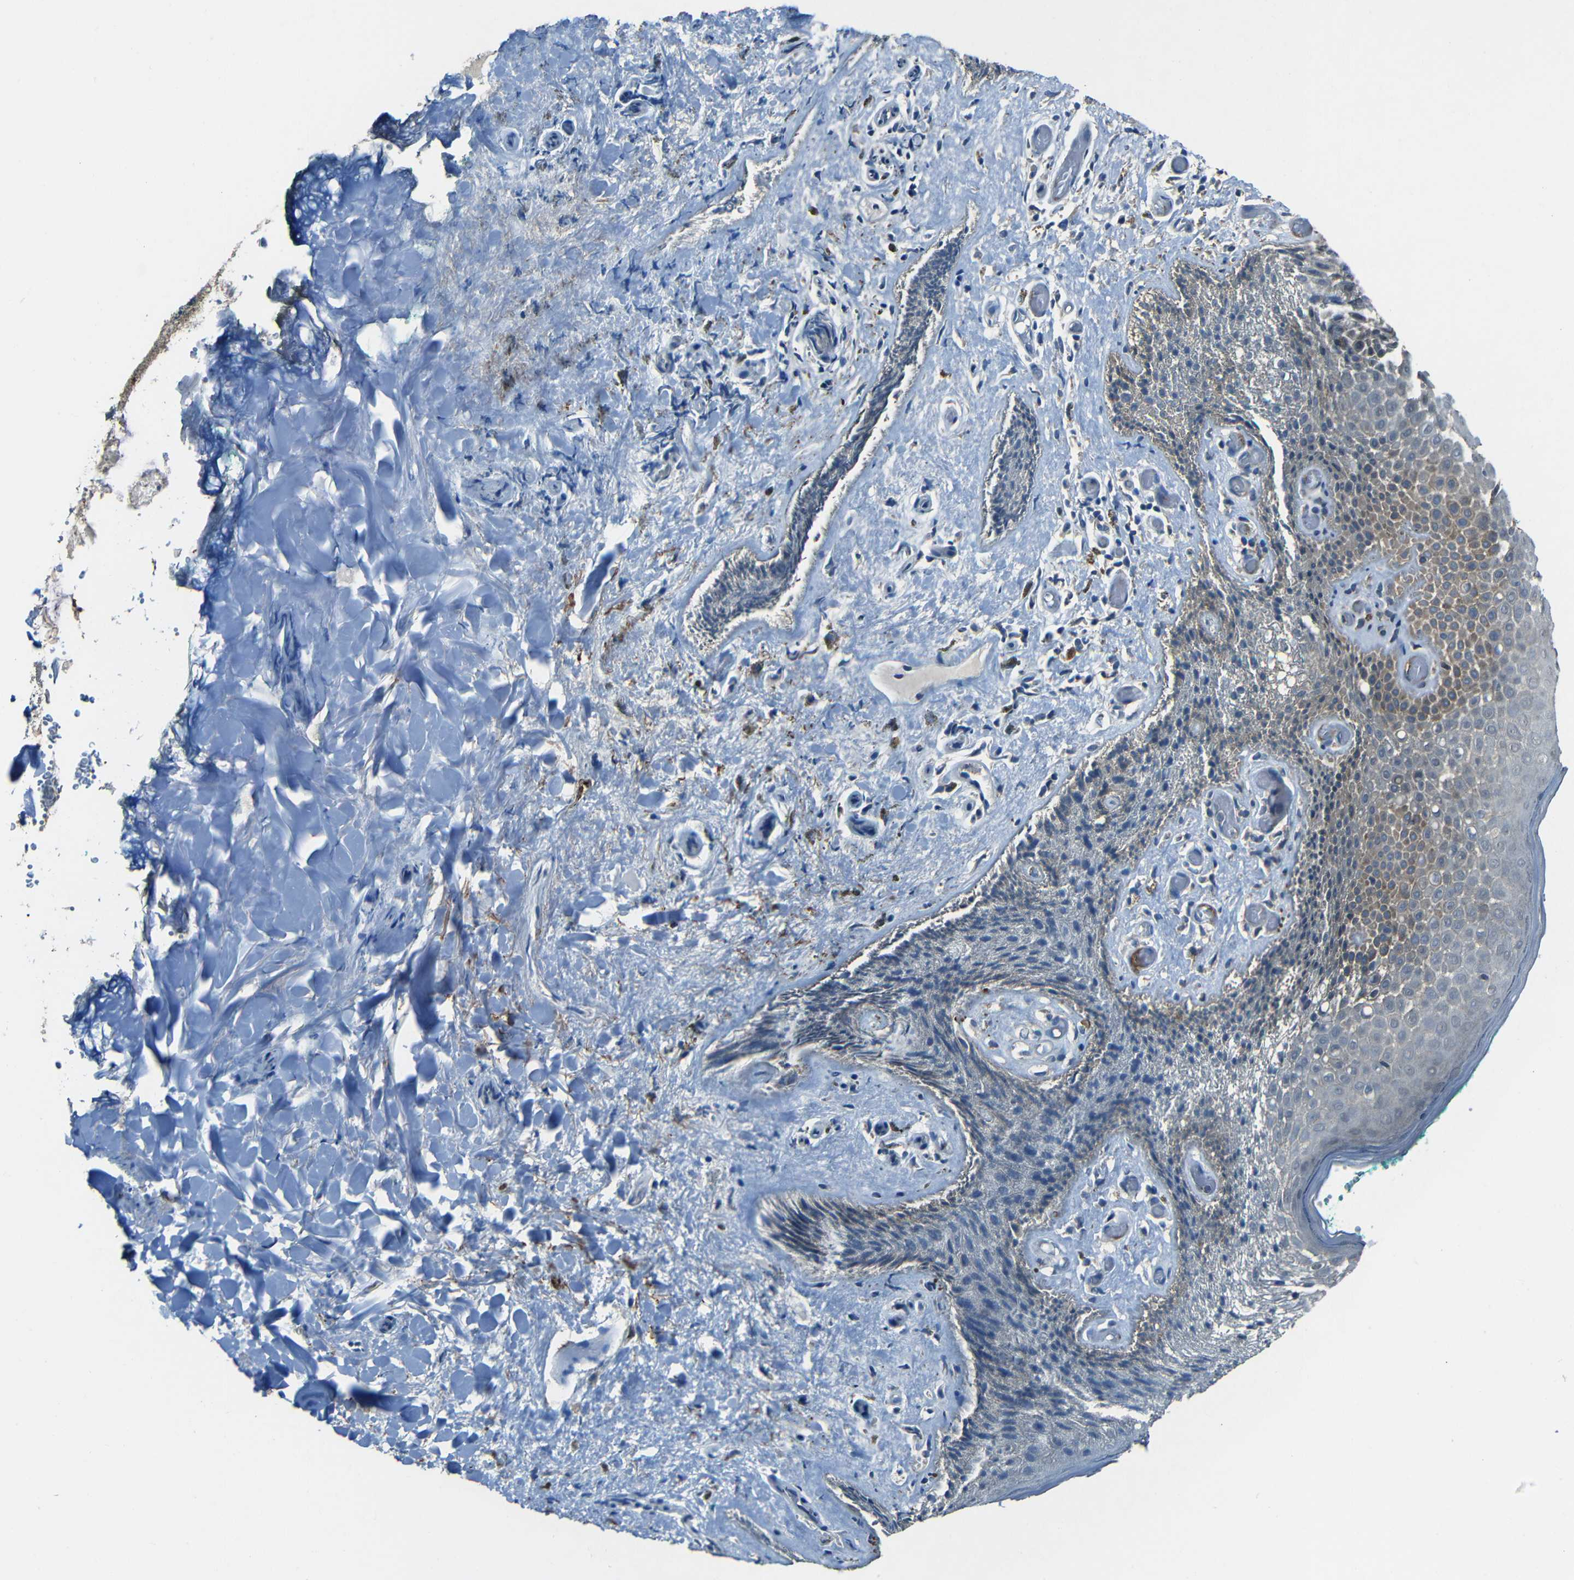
{"staining": {"intensity": "weak", "quantity": "<25%", "location": "cytoplasmic/membranous"}, "tissue": "skin", "cell_type": "Epidermal cells", "image_type": "normal", "snomed": [{"axis": "morphology", "description": "Normal tissue, NOS"}, {"axis": "topography", "description": "Anal"}], "caption": "Protein analysis of benign skin displays no significant staining in epidermal cells. Brightfield microscopy of immunohistochemistry stained with DAB (brown) and hematoxylin (blue), captured at high magnification.", "gene": "SLA", "patient": {"sex": "male", "age": 74}}